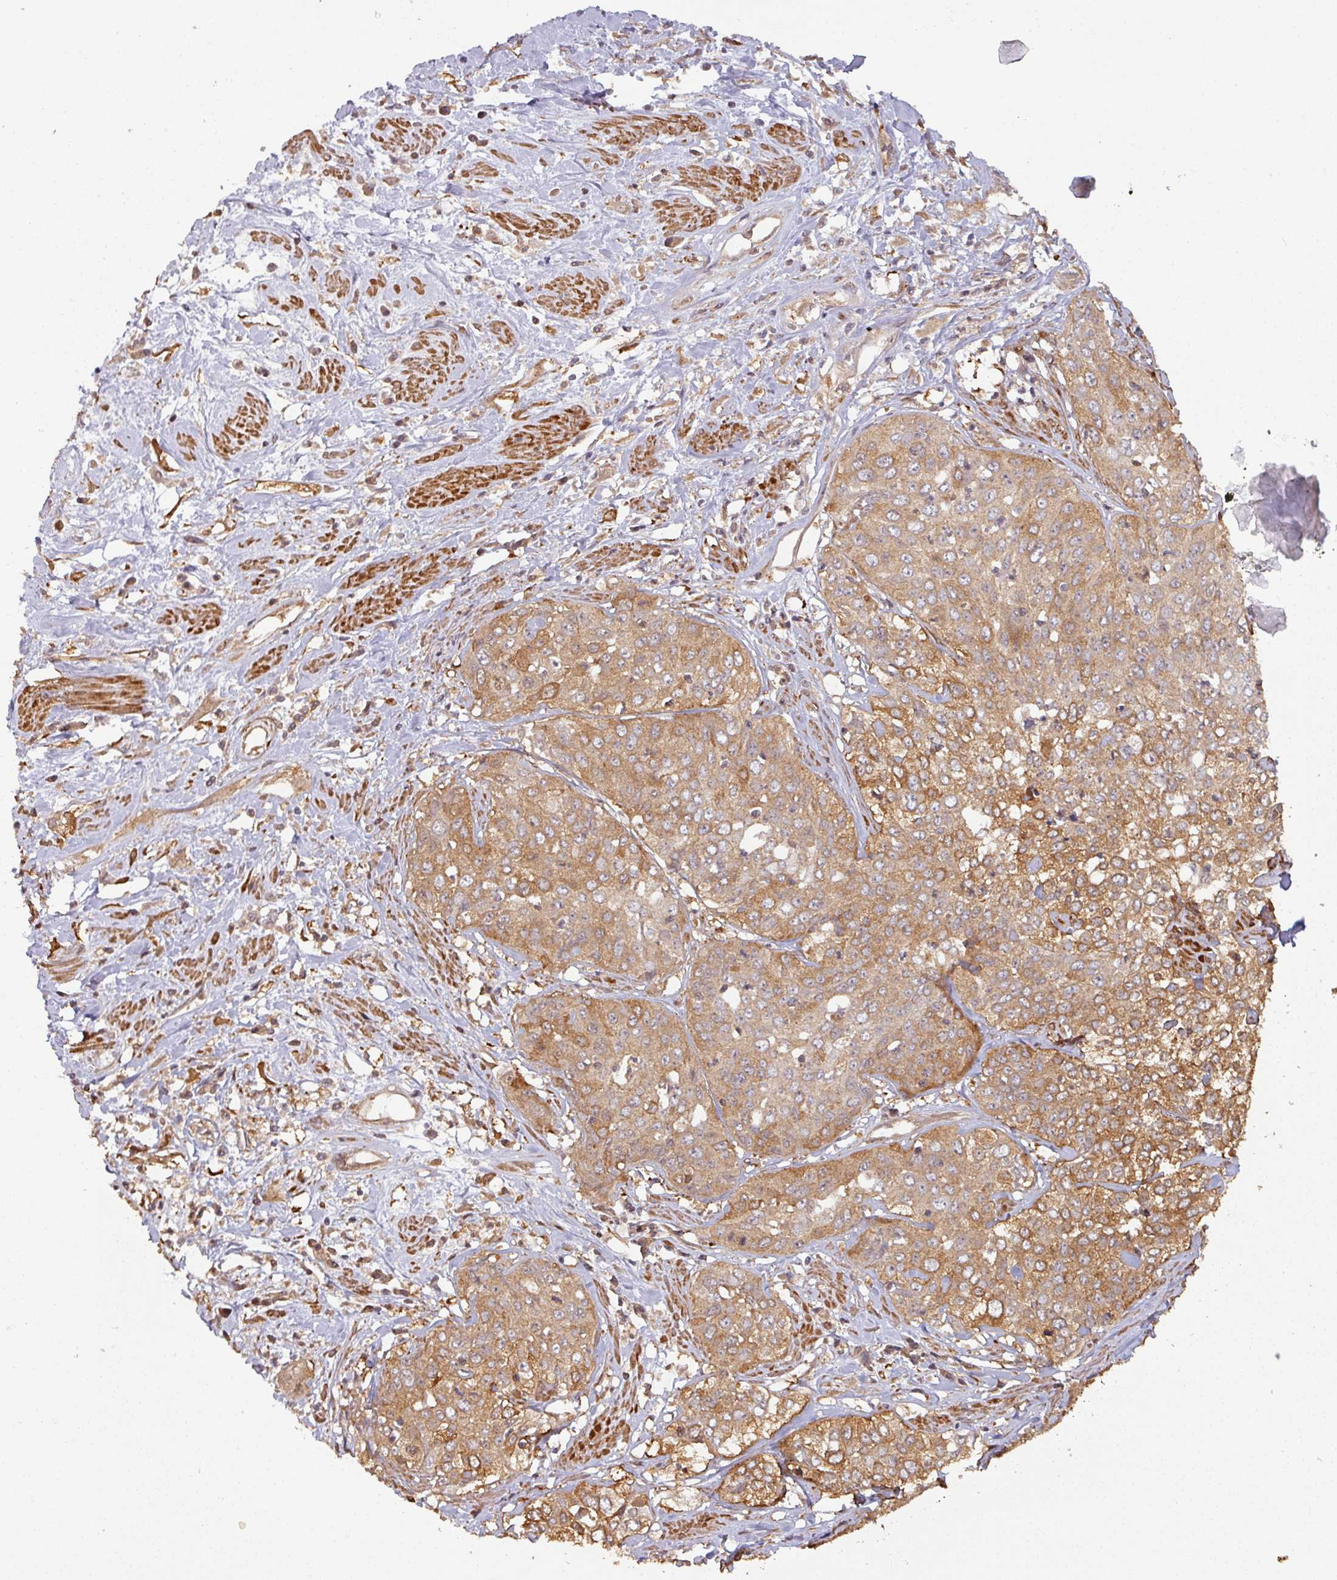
{"staining": {"intensity": "moderate", "quantity": ">75%", "location": "cytoplasmic/membranous"}, "tissue": "cervical cancer", "cell_type": "Tumor cells", "image_type": "cancer", "snomed": [{"axis": "morphology", "description": "Squamous cell carcinoma, NOS"}, {"axis": "topography", "description": "Cervix"}], "caption": "DAB immunohistochemical staining of cervical cancer reveals moderate cytoplasmic/membranous protein positivity in about >75% of tumor cells.", "gene": "ZNF322", "patient": {"sex": "female", "age": 31}}